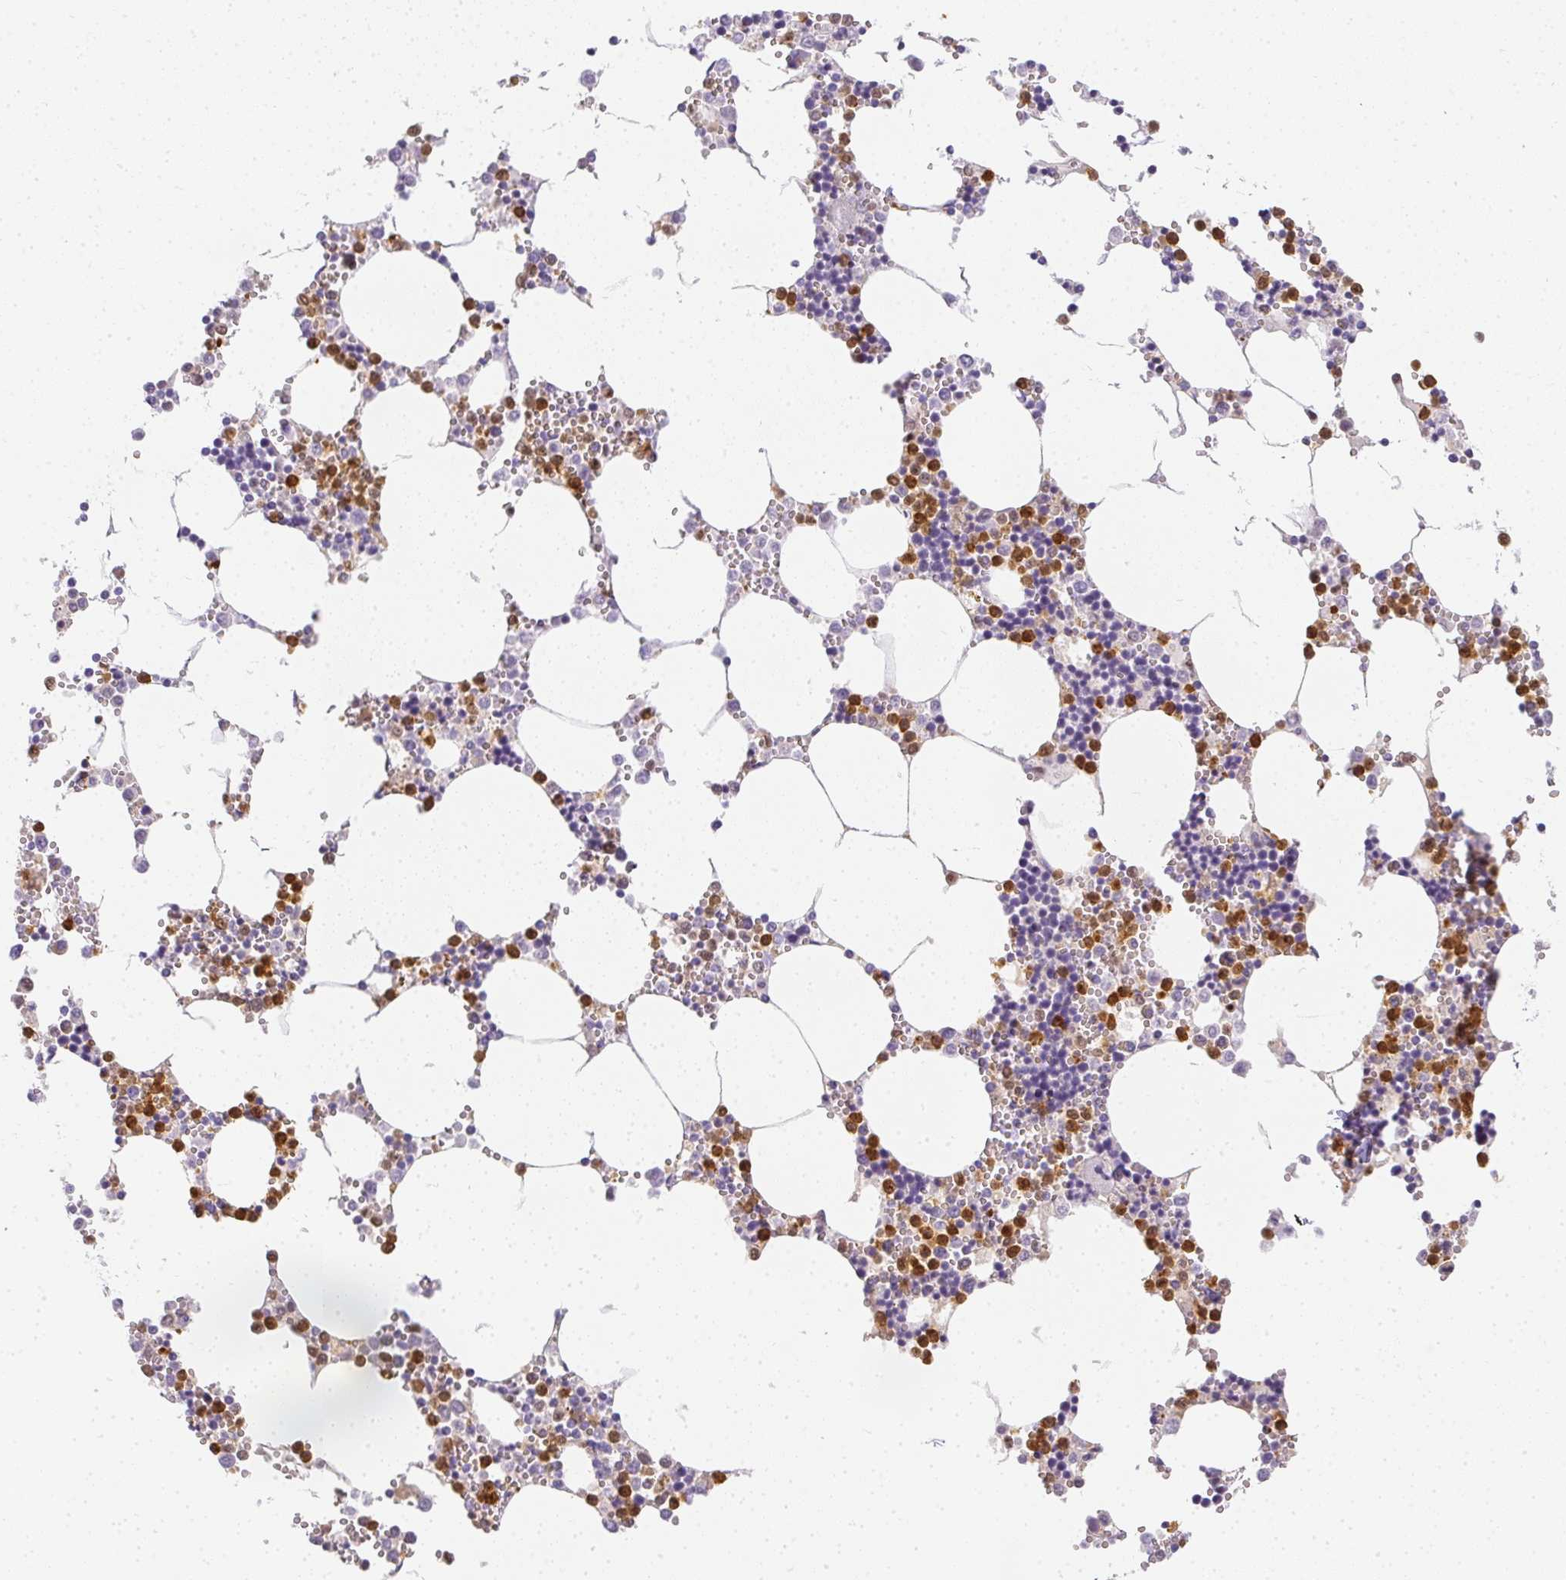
{"staining": {"intensity": "strong", "quantity": ">75%", "location": "cytoplasmic/membranous"}, "tissue": "bone marrow", "cell_type": "Hematopoietic cells", "image_type": "normal", "snomed": [{"axis": "morphology", "description": "Normal tissue, NOS"}, {"axis": "topography", "description": "Bone marrow"}], "caption": "Immunohistochemical staining of normal bone marrow reveals high levels of strong cytoplasmic/membranous expression in approximately >75% of hematopoietic cells. The staining was performed using DAB (3,3'-diaminobenzidine) to visualize the protein expression in brown, while the nuclei were stained in blue with hematoxylin (Magnification: 20x).", "gene": "HK3", "patient": {"sex": "male", "age": 54}}